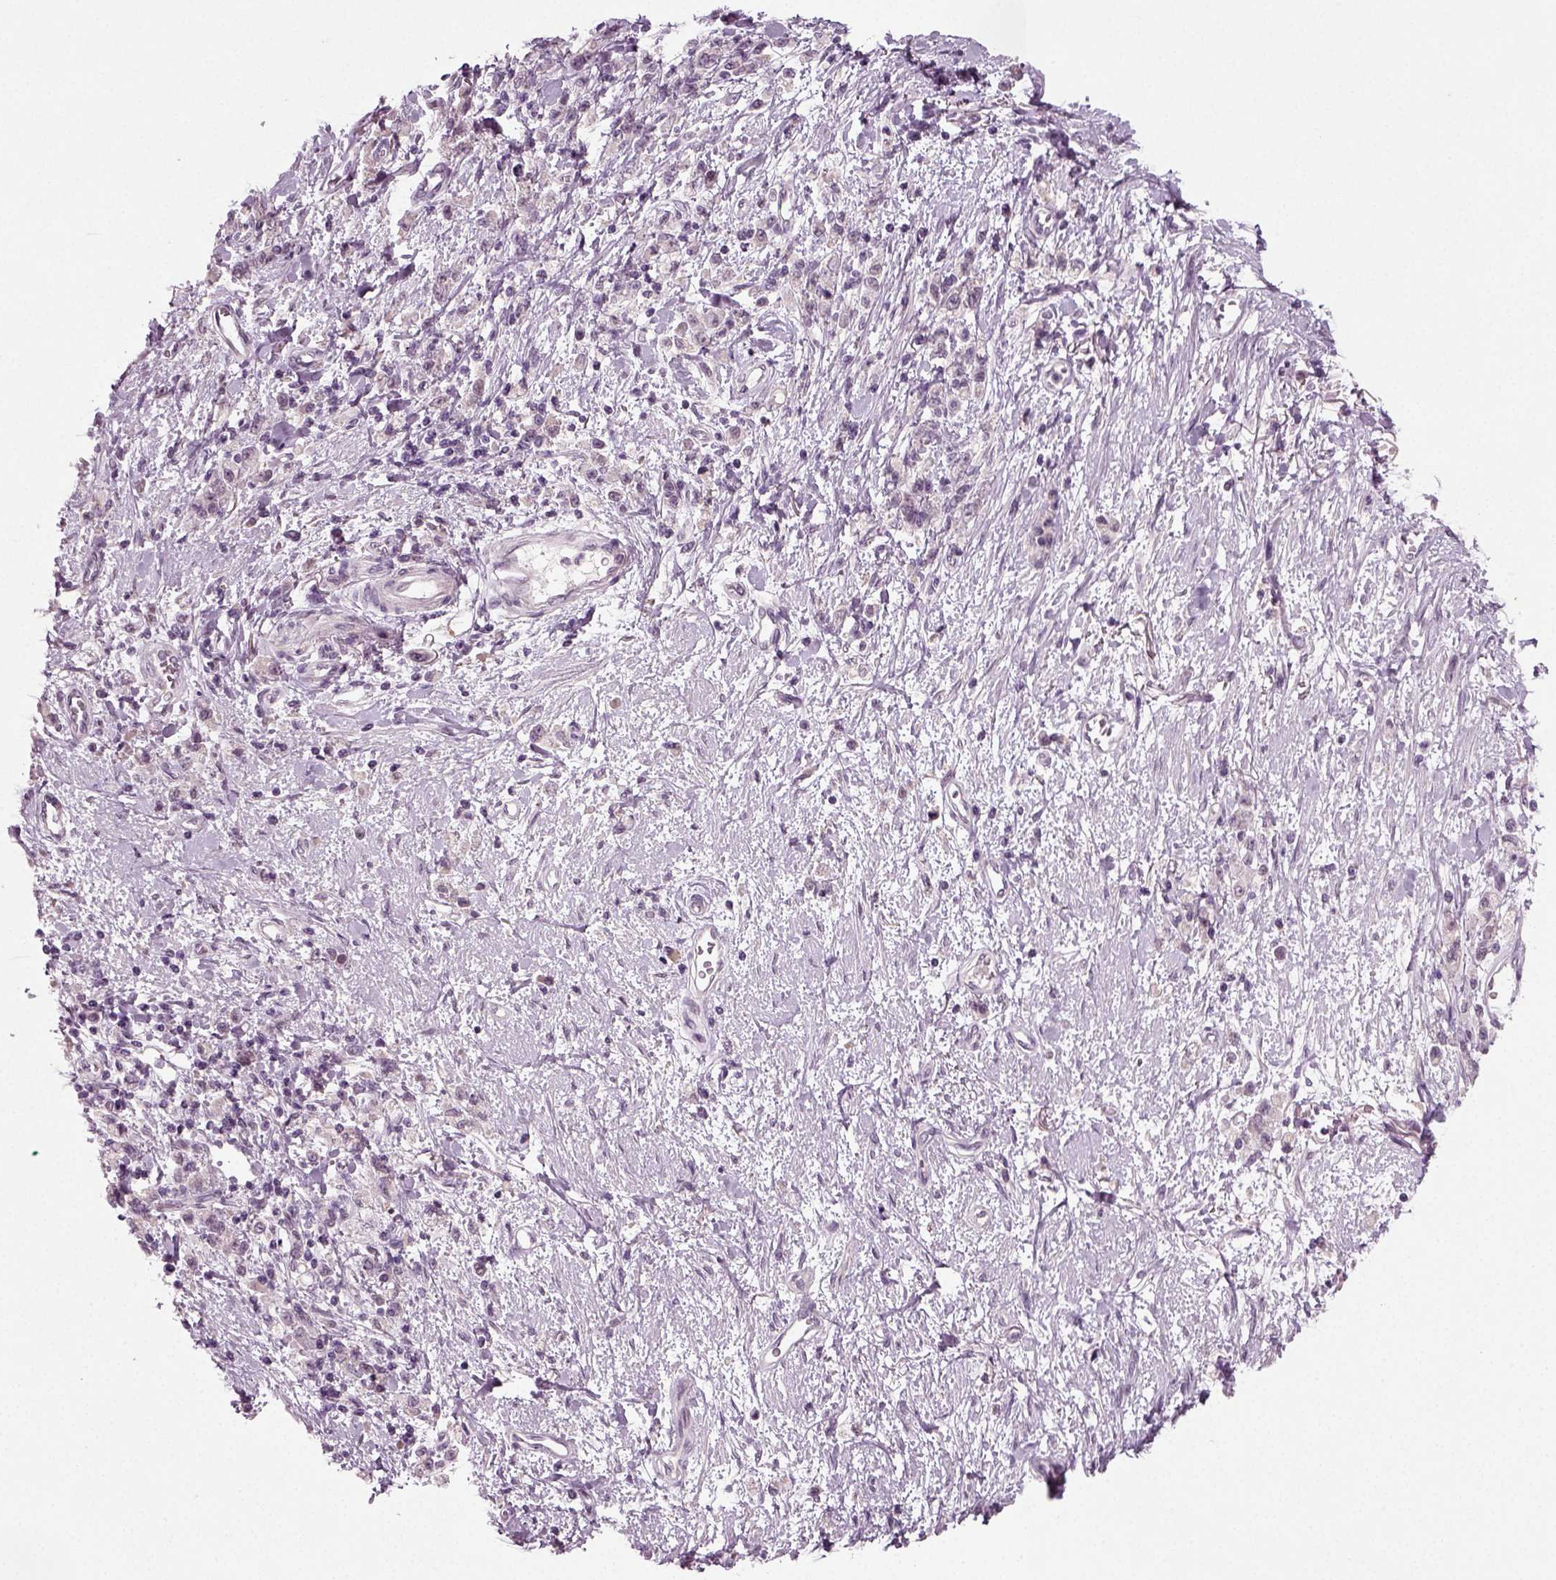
{"staining": {"intensity": "negative", "quantity": "none", "location": "none"}, "tissue": "stomach cancer", "cell_type": "Tumor cells", "image_type": "cancer", "snomed": [{"axis": "morphology", "description": "Adenocarcinoma, NOS"}, {"axis": "topography", "description": "Stomach"}], "caption": "Tumor cells show no significant staining in stomach cancer. Brightfield microscopy of immunohistochemistry (IHC) stained with DAB (brown) and hematoxylin (blue), captured at high magnification.", "gene": "SYNGAP1", "patient": {"sex": "male", "age": 77}}